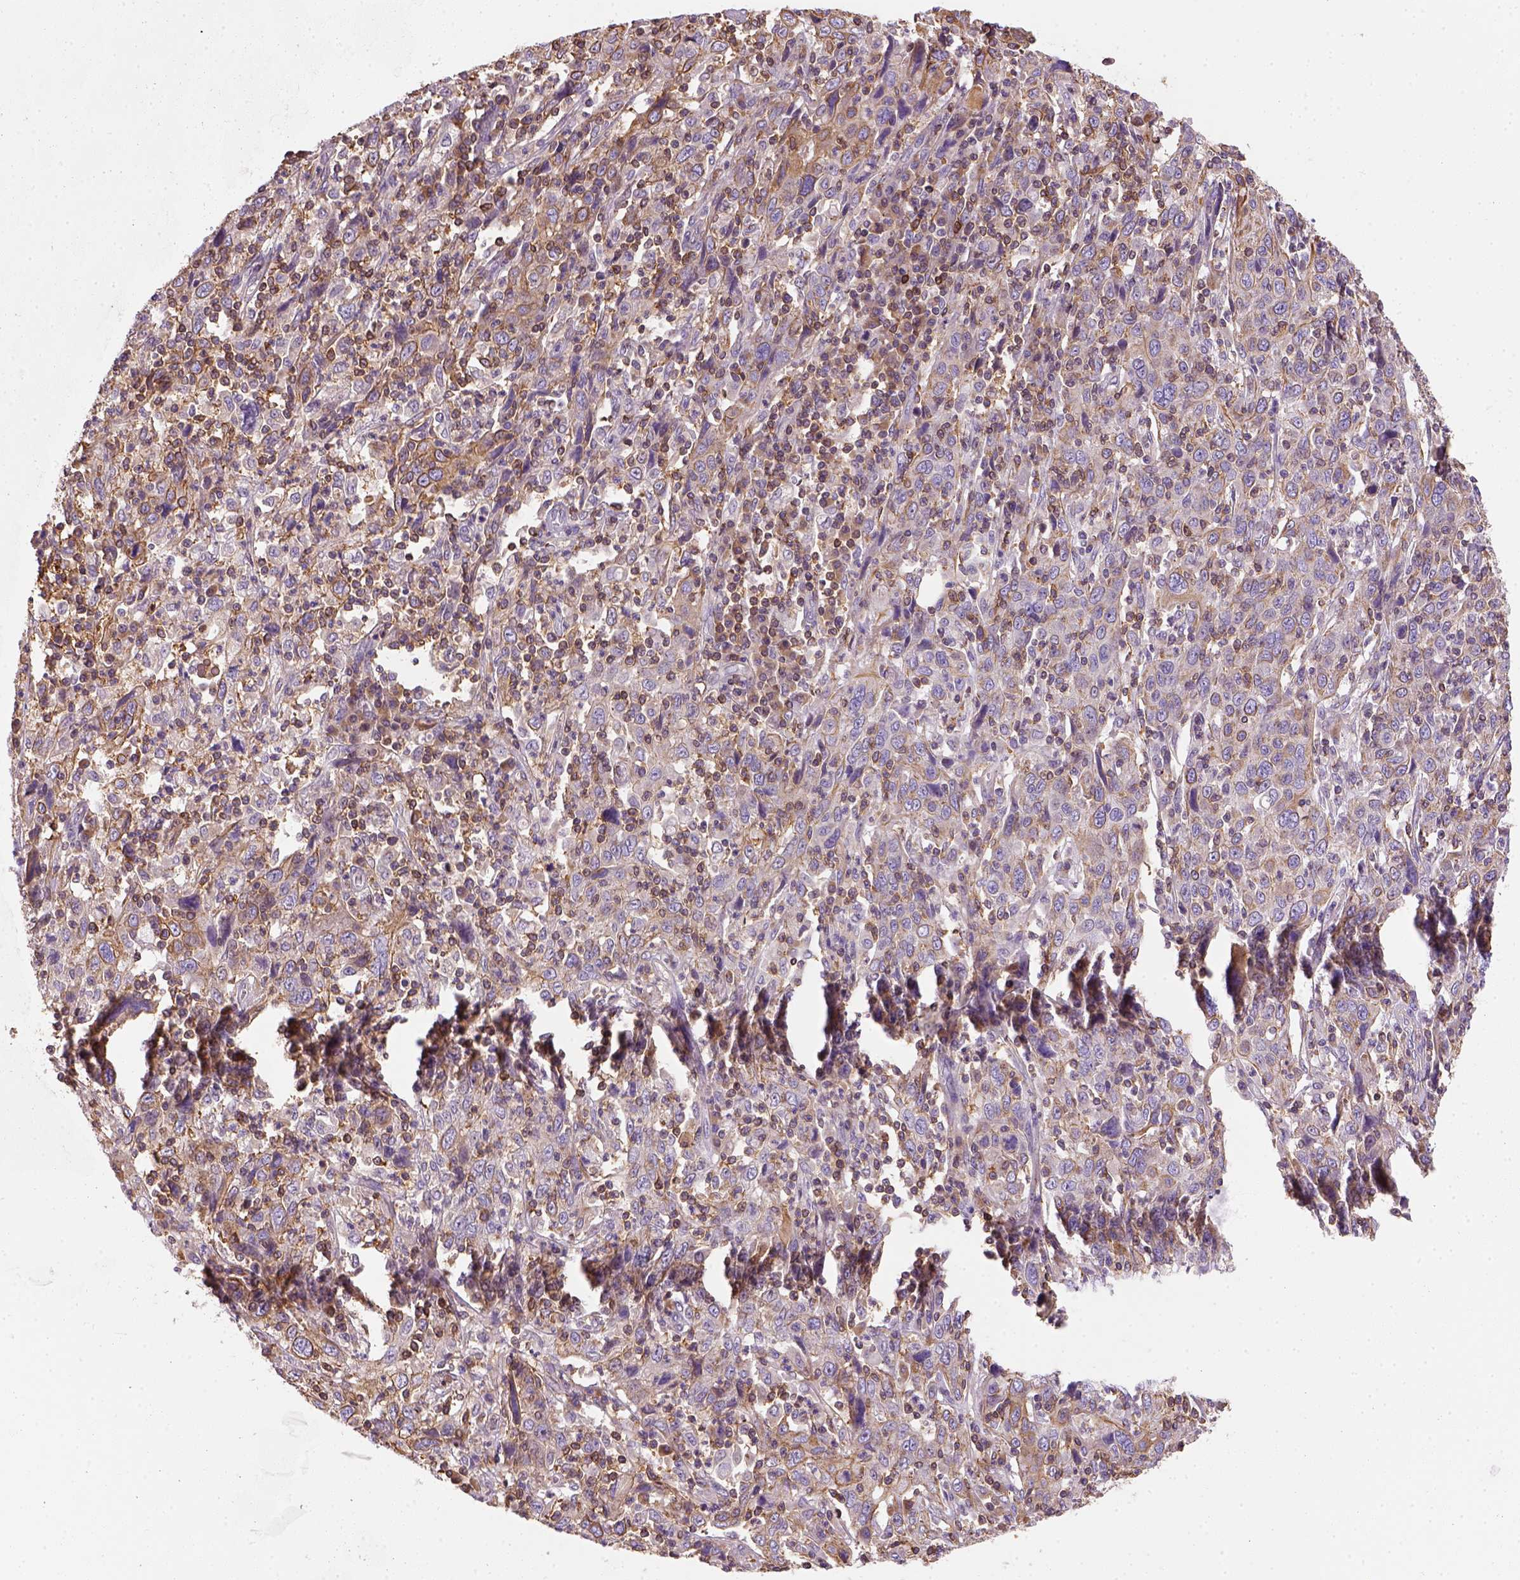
{"staining": {"intensity": "moderate", "quantity": "<25%", "location": "cytoplasmic/membranous"}, "tissue": "cervical cancer", "cell_type": "Tumor cells", "image_type": "cancer", "snomed": [{"axis": "morphology", "description": "Squamous cell carcinoma, NOS"}, {"axis": "topography", "description": "Cervix"}], "caption": "Immunohistochemistry photomicrograph of neoplastic tissue: human cervical squamous cell carcinoma stained using IHC exhibits low levels of moderate protein expression localized specifically in the cytoplasmic/membranous of tumor cells, appearing as a cytoplasmic/membranous brown color.", "gene": "GPRC5D", "patient": {"sex": "female", "age": 46}}